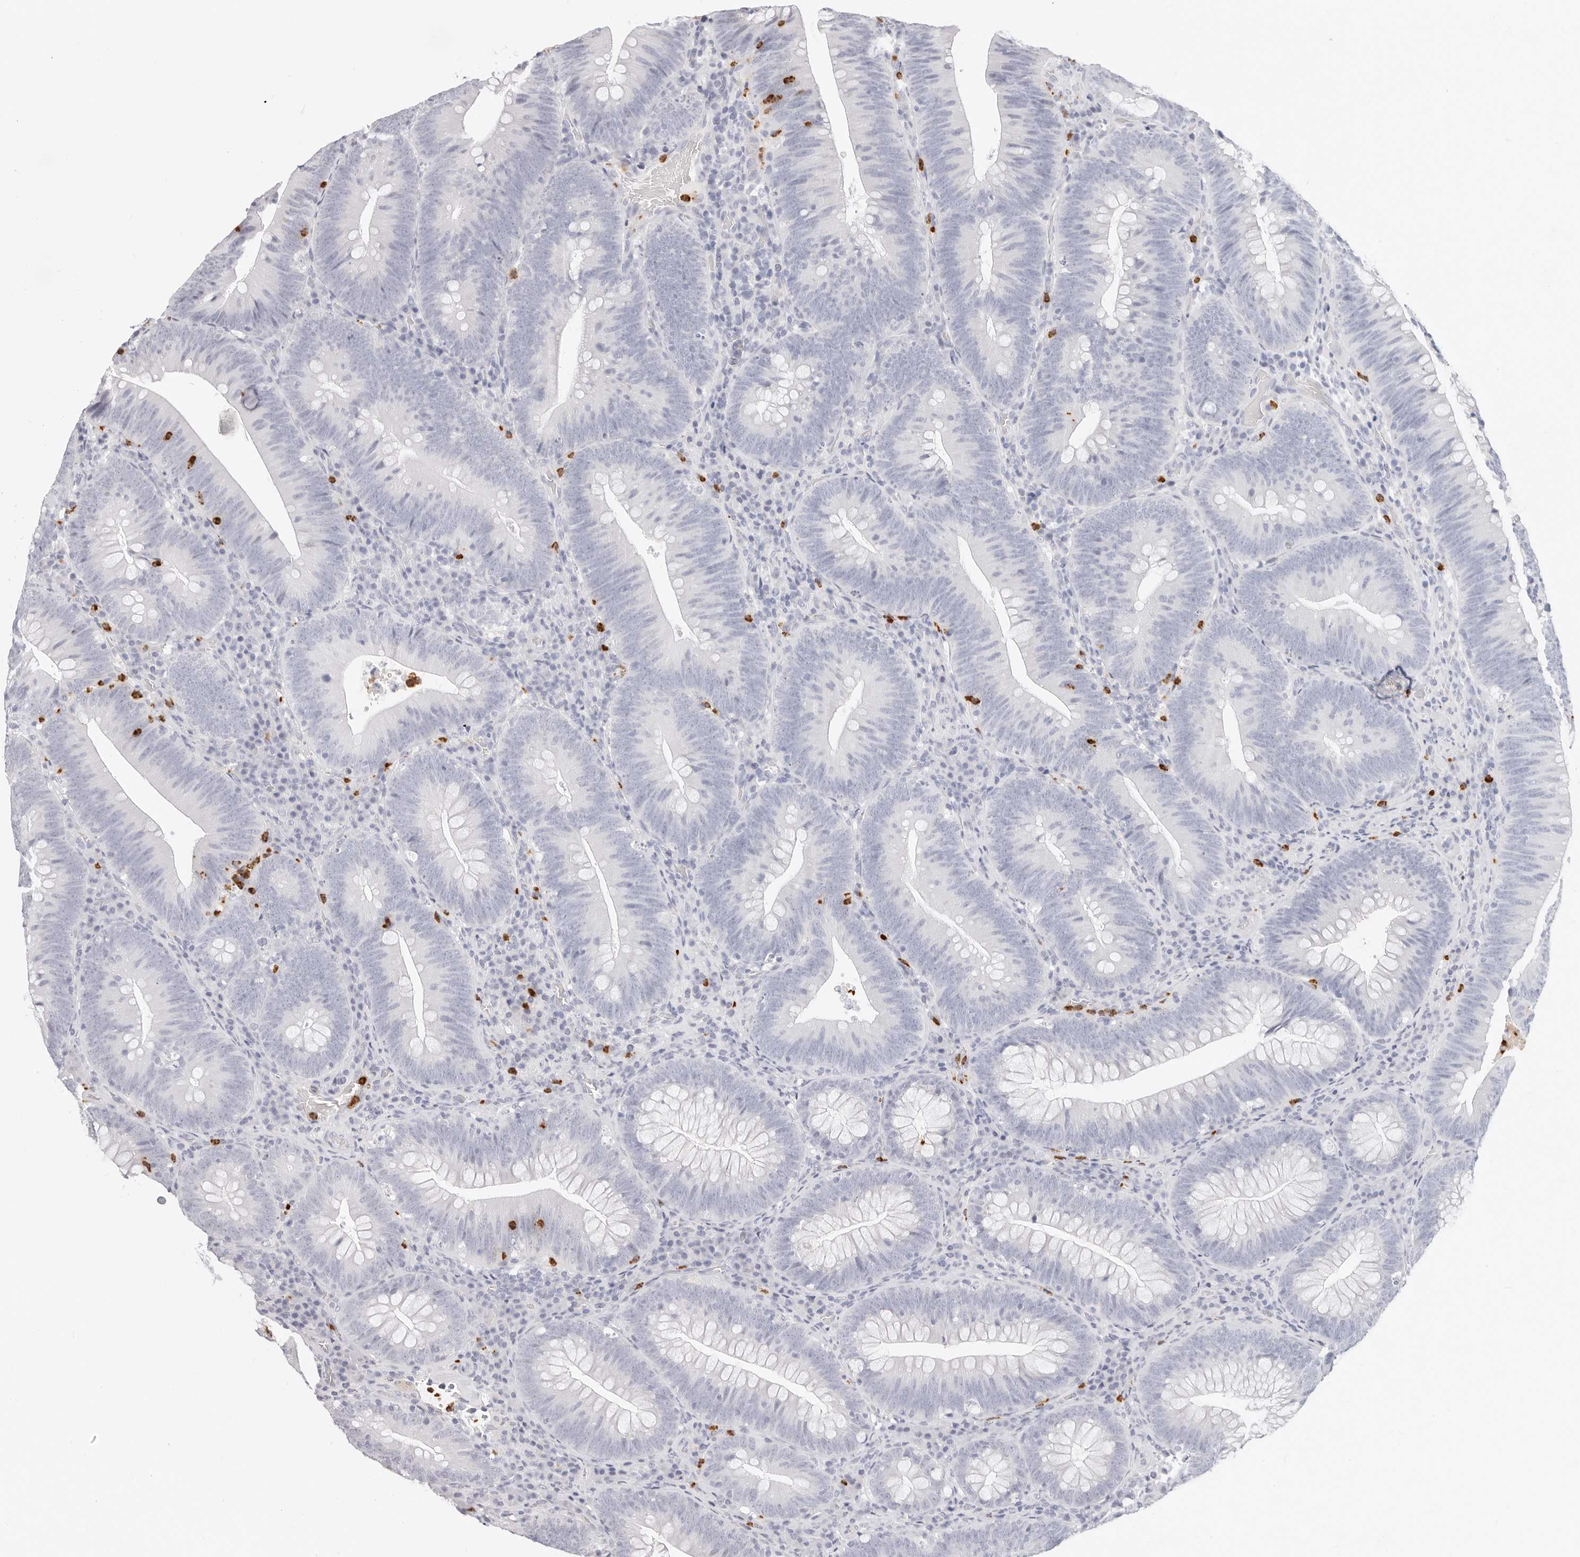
{"staining": {"intensity": "negative", "quantity": "none", "location": "none"}, "tissue": "colorectal cancer", "cell_type": "Tumor cells", "image_type": "cancer", "snomed": [{"axis": "morphology", "description": "Normal tissue, NOS"}, {"axis": "topography", "description": "Colon"}], "caption": "The image exhibits no significant positivity in tumor cells of colorectal cancer.", "gene": "CAMP", "patient": {"sex": "female", "age": 82}}